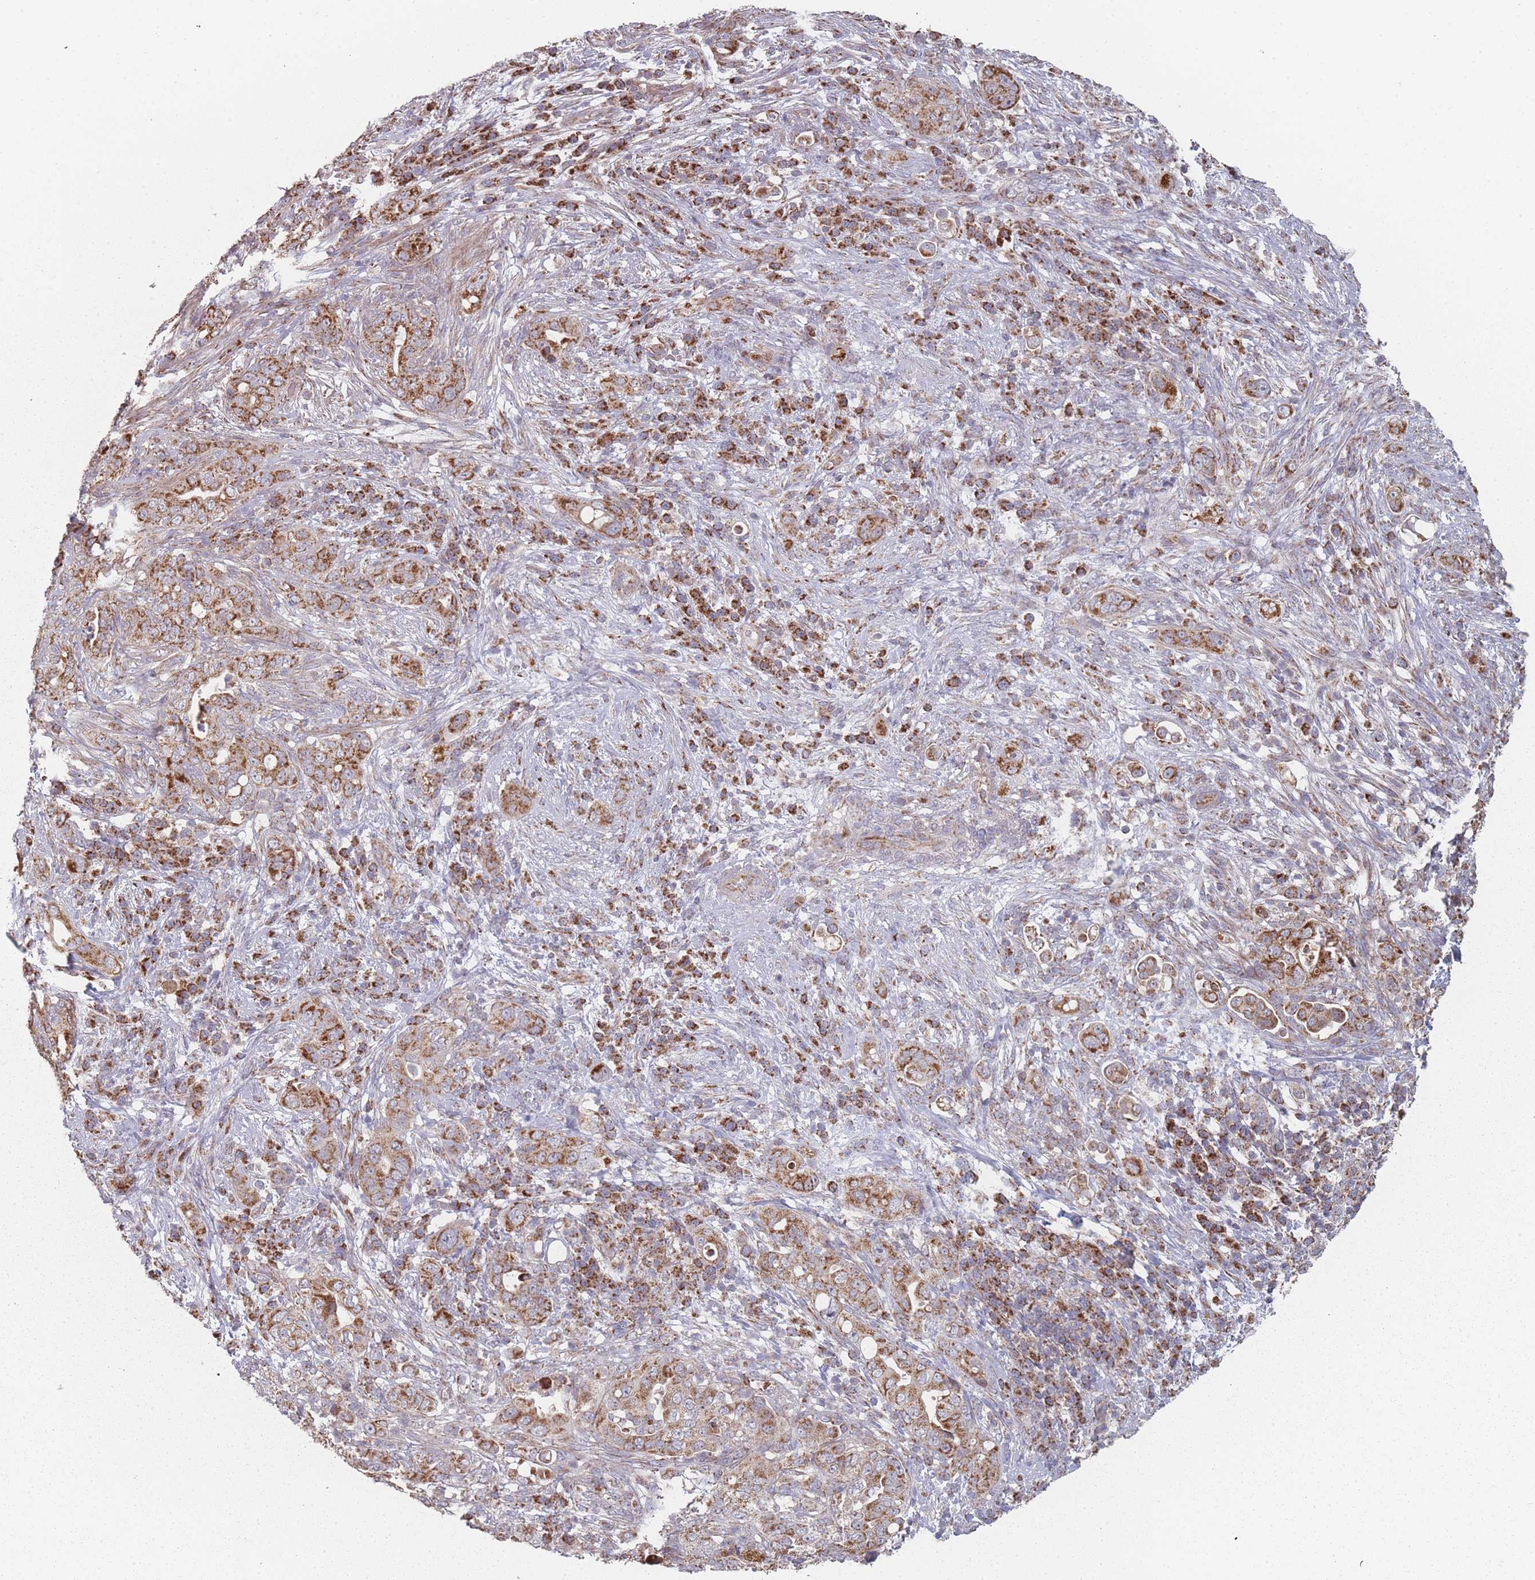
{"staining": {"intensity": "moderate", "quantity": ">75%", "location": "cytoplasmic/membranous"}, "tissue": "pancreatic cancer", "cell_type": "Tumor cells", "image_type": "cancer", "snomed": [{"axis": "morphology", "description": "Adenocarcinoma, NOS"}, {"axis": "topography", "description": "Pancreas"}], "caption": "A micrograph of pancreatic cancer stained for a protein reveals moderate cytoplasmic/membranous brown staining in tumor cells.", "gene": "PSMB3", "patient": {"sex": "female", "age": 63}}